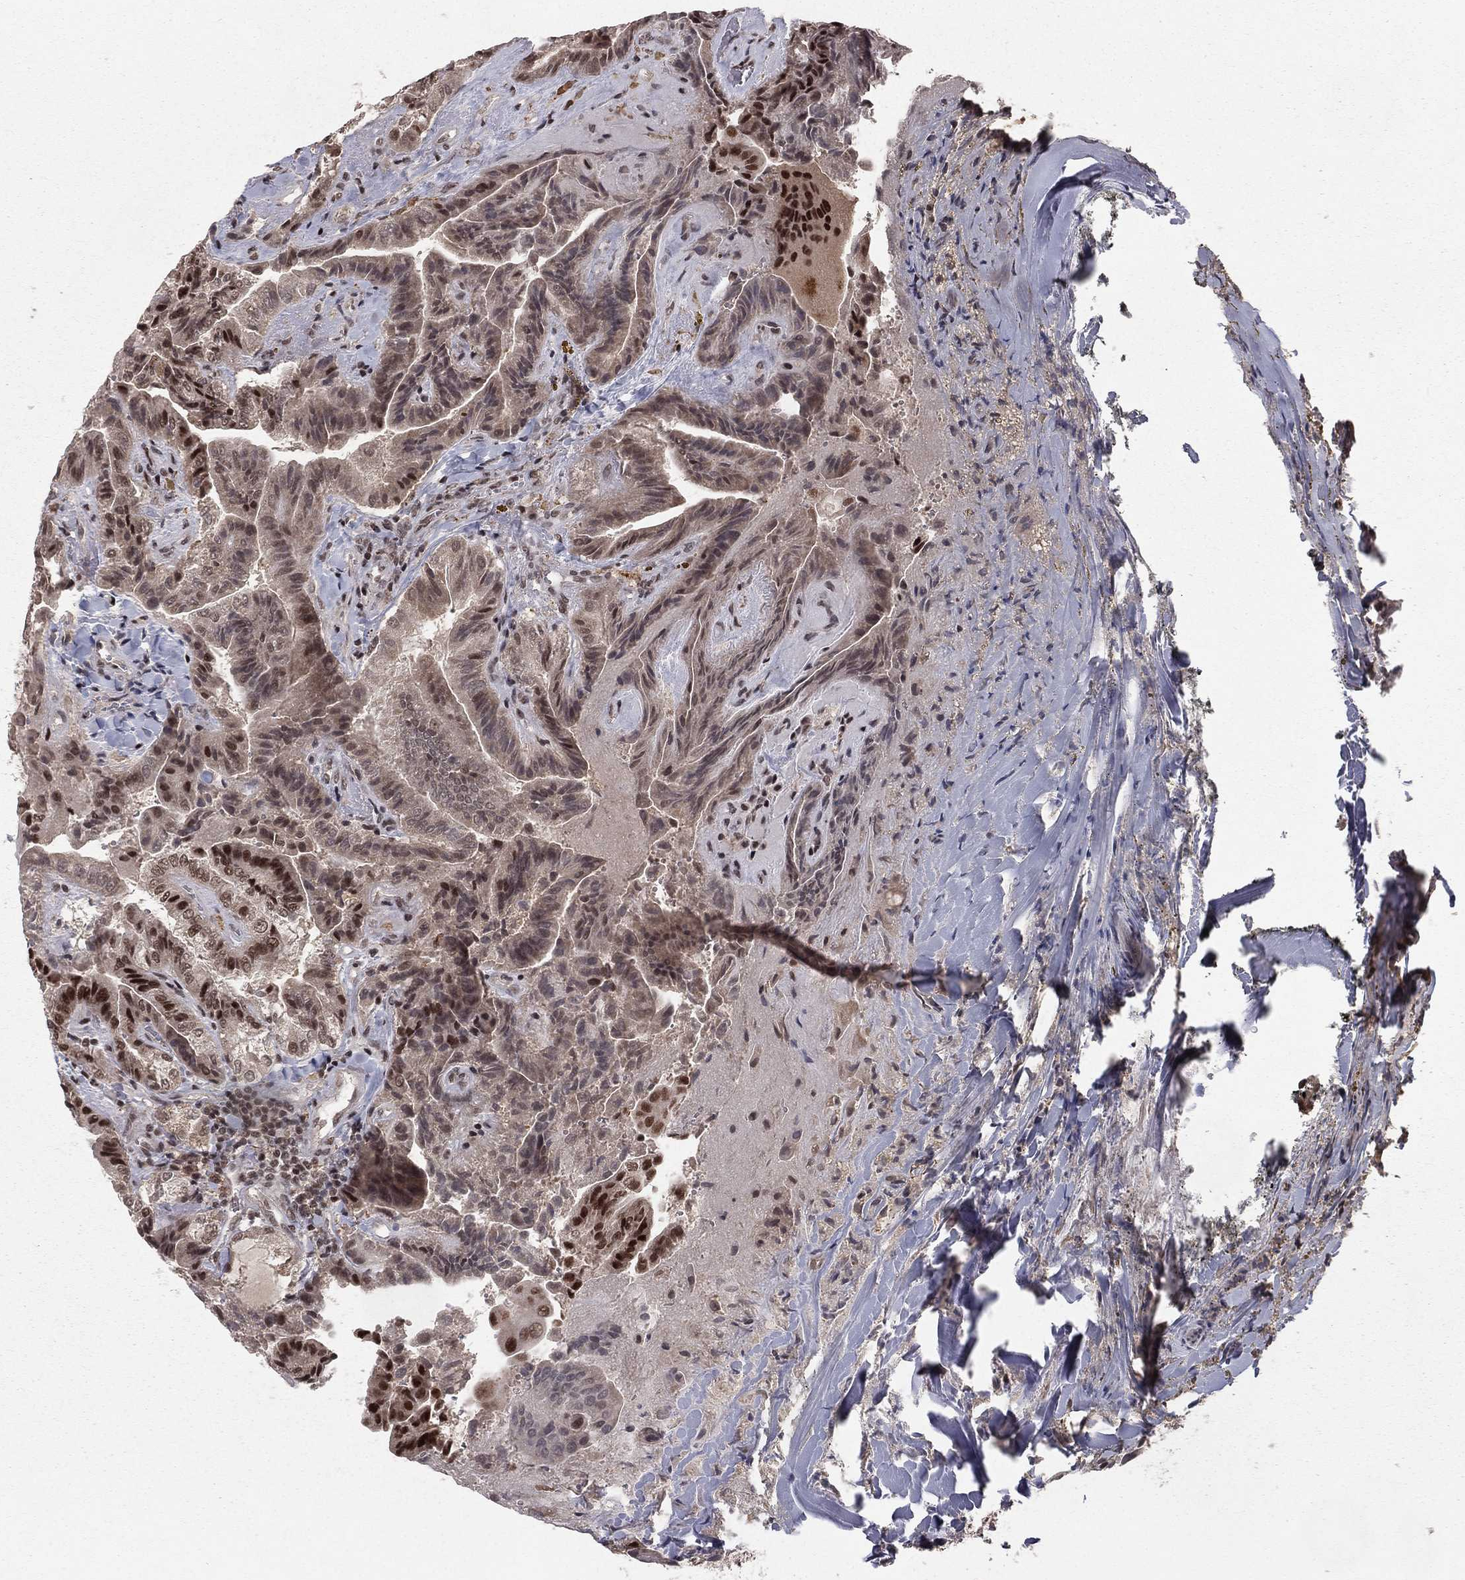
{"staining": {"intensity": "moderate", "quantity": ">75%", "location": "nuclear"}, "tissue": "thyroid cancer", "cell_type": "Tumor cells", "image_type": "cancer", "snomed": [{"axis": "morphology", "description": "Papillary adenocarcinoma, NOS"}, {"axis": "topography", "description": "Thyroid gland"}], "caption": "Immunohistochemistry (IHC) (DAB) staining of human thyroid cancer reveals moderate nuclear protein positivity in approximately >75% of tumor cells.", "gene": "NFYB", "patient": {"sex": "female", "age": 68}}